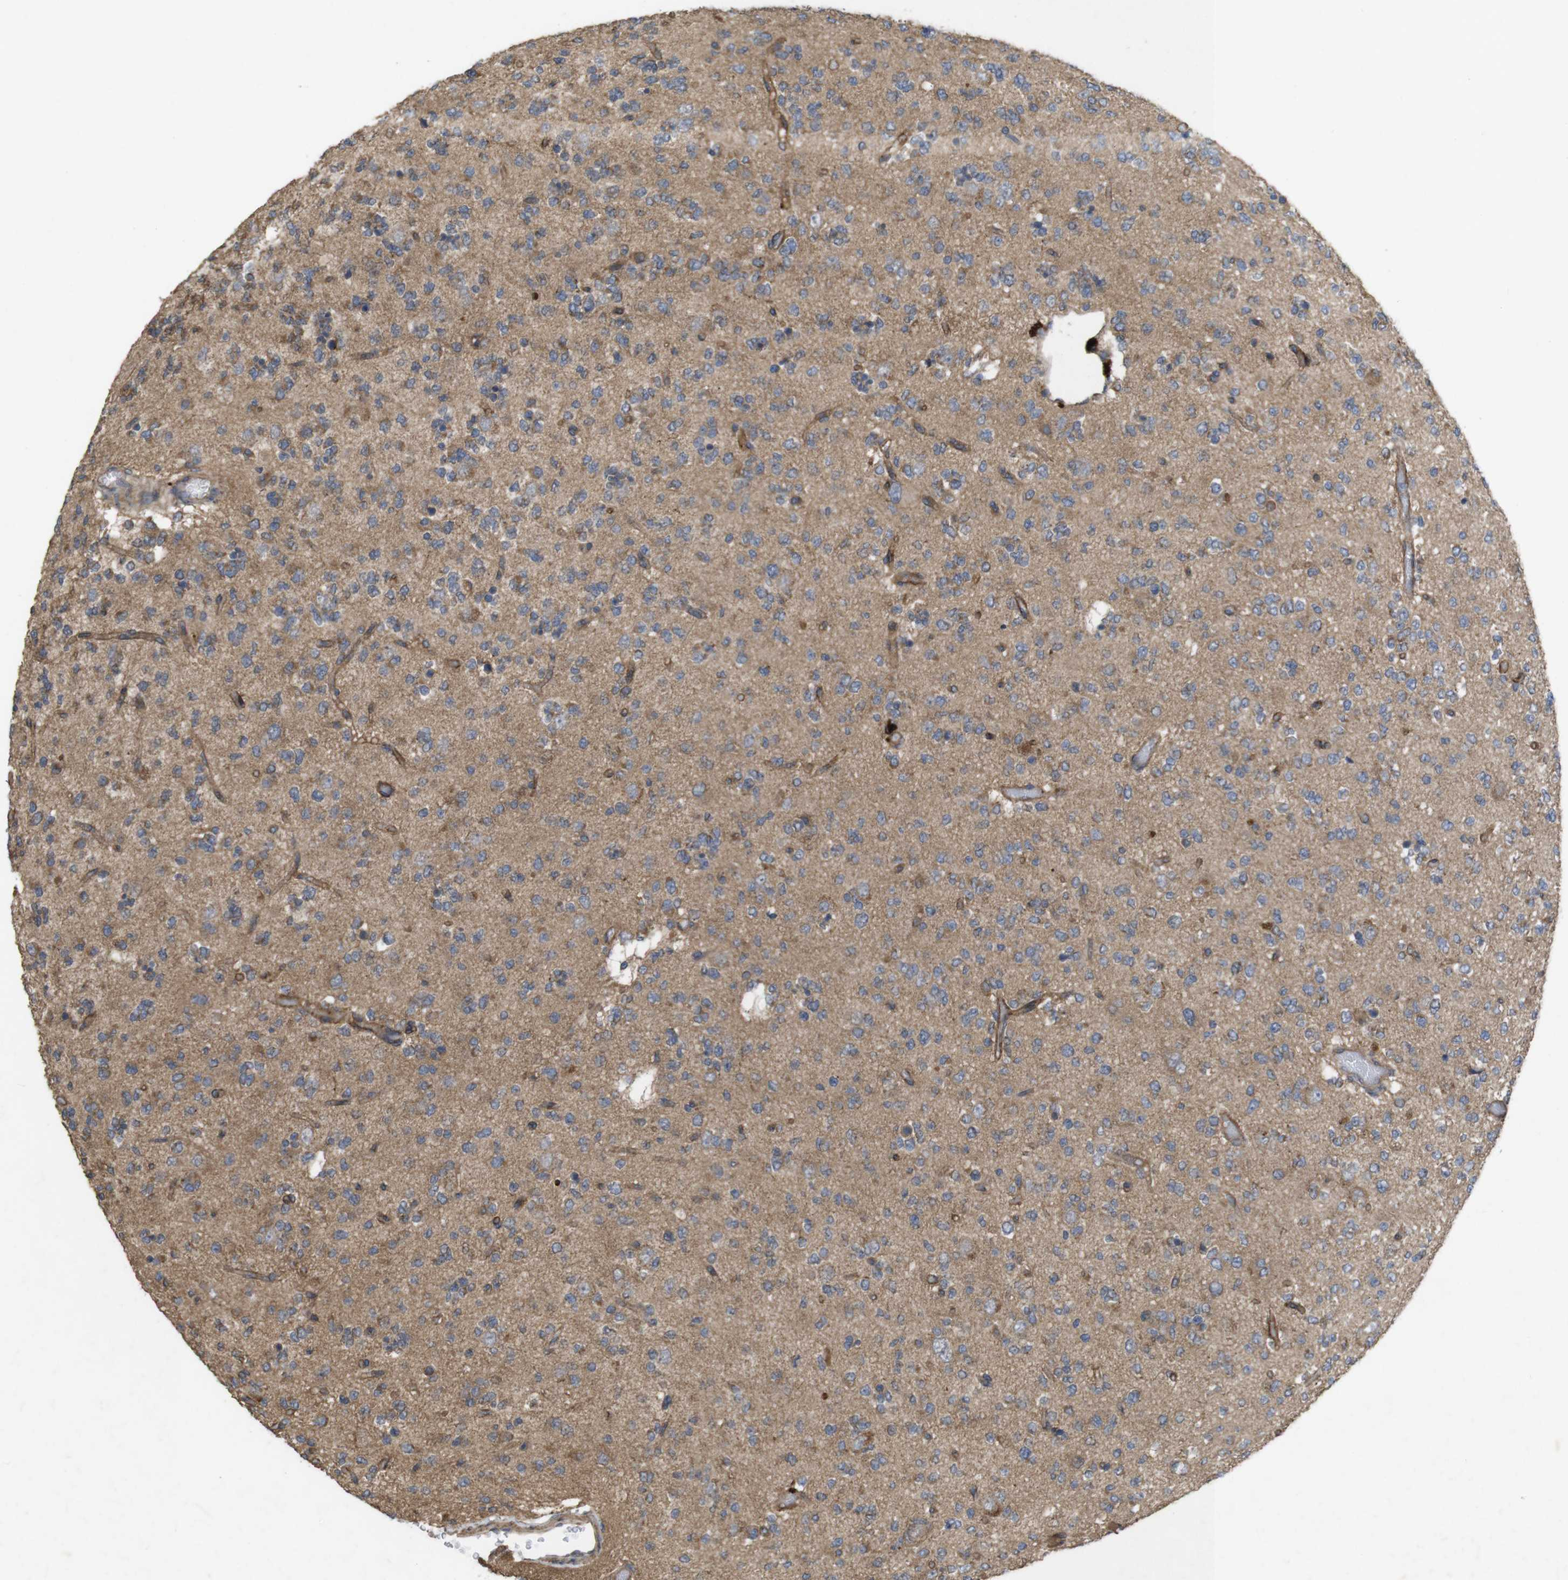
{"staining": {"intensity": "moderate", "quantity": "<25%", "location": "cytoplasmic/membranous"}, "tissue": "glioma", "cell_type": "Tumor cells", "image_type": "cancer", "snomed": [{"axis": "morphology", "description": "Glioma, malignant, Low grade"}, {"axis": "topography", "description": "Brain"}], "caption": "An IHC micrograph of tumor tissue is shown. Protein staining in brown labels moderate cytoplasmic/membranous positivity in glioma within tumor cells. (DAB (3,3'-diaminobenzidine) = brown stain, brightfield microscopy at high magnification).", "gene": "KCNS3", "patient": {"sex": "male", "age": 38}}